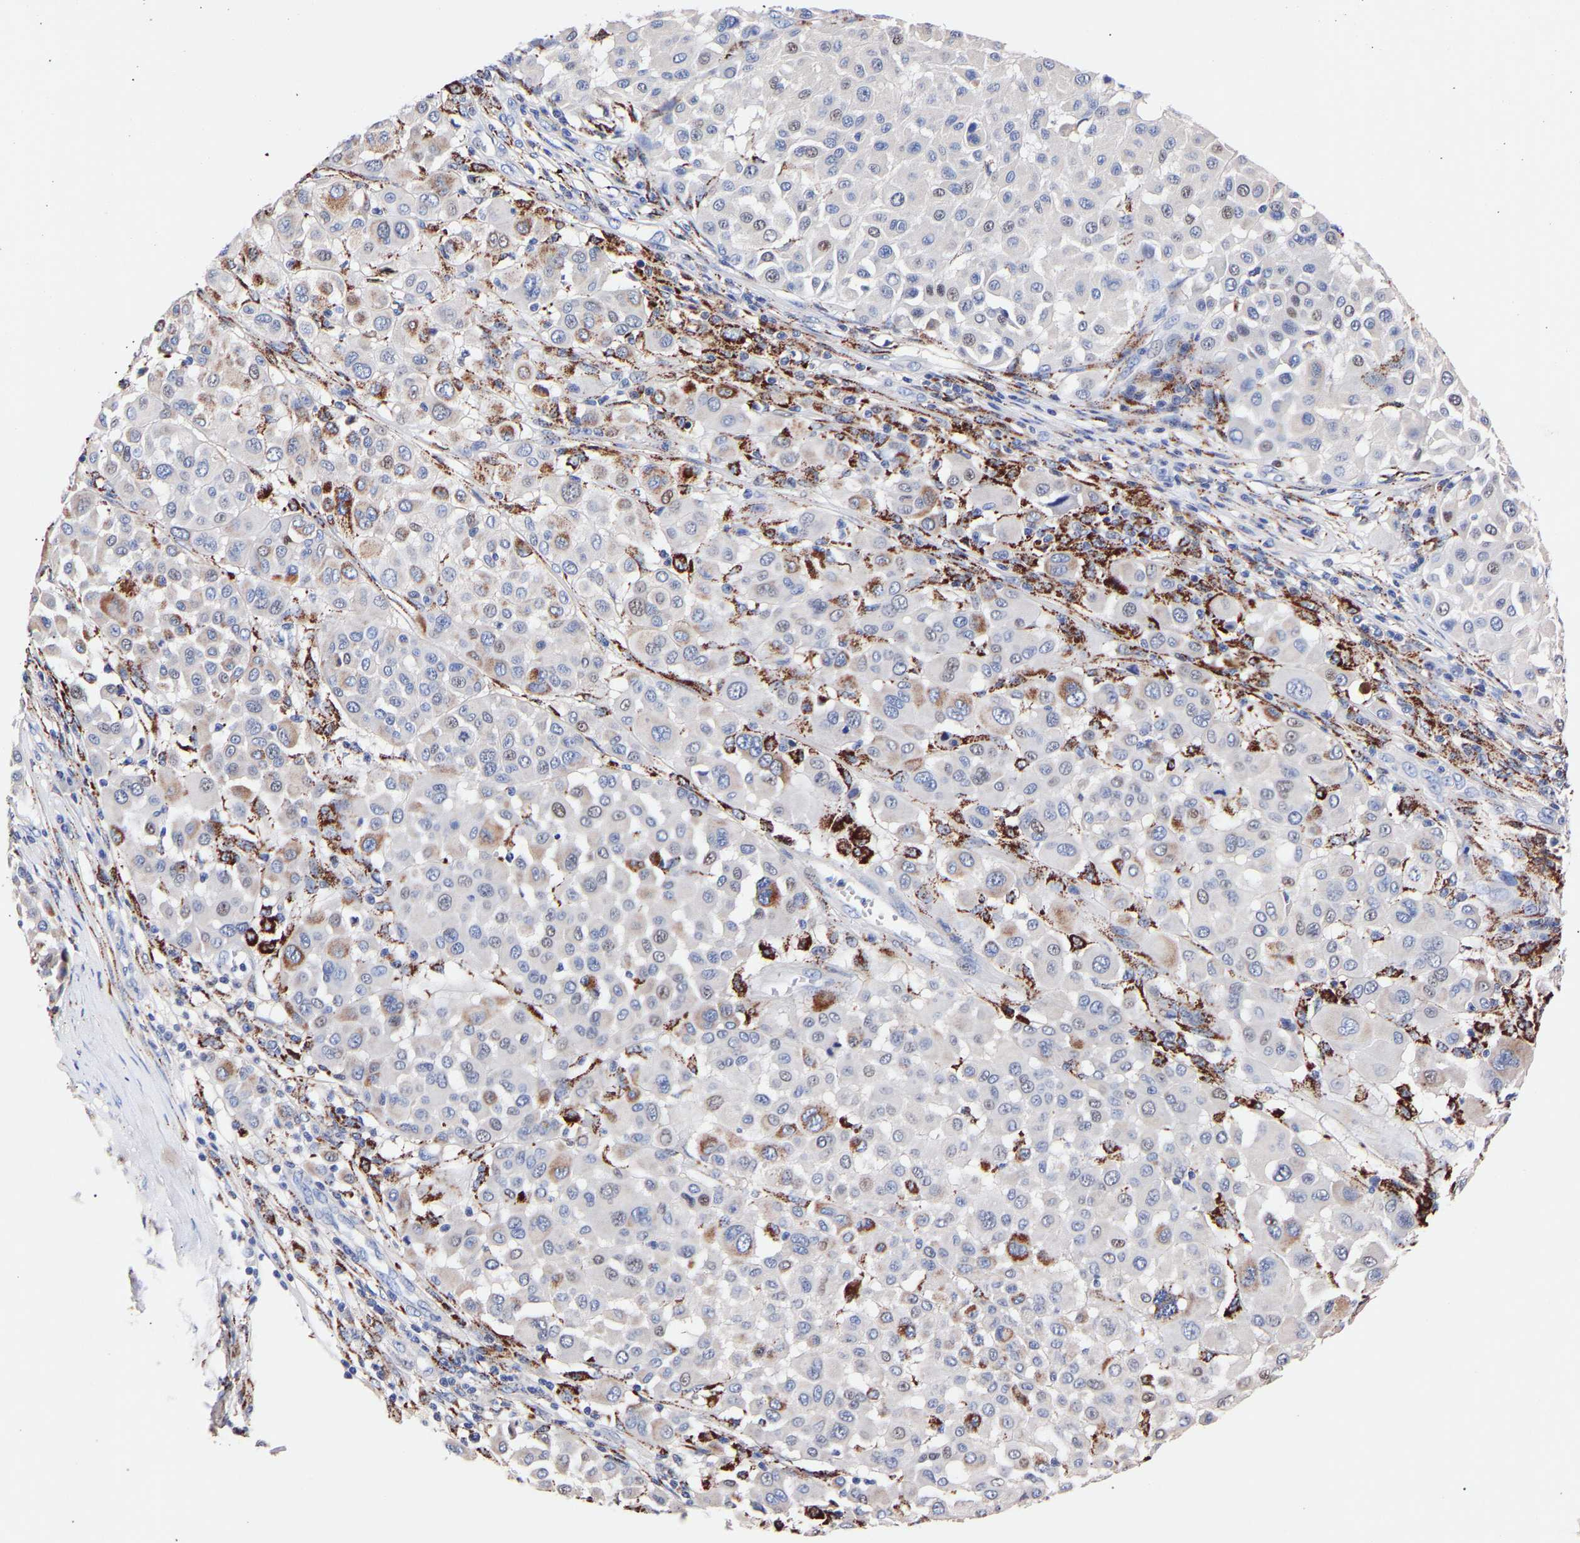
{"staining": {"intensity": "weak", "quantity": "<25%", "location": "cytoplasmic/membranous"}, "tissue": "melanoma", "cell_type": "Tumor cells", "image_type": "cancer", "snomed": [{"axis": "morphology", "description": "Malignant melanoma, Metastatic site"}, {"axis": "topography", "description": "Soft tissue"}], "caption": "Image shows no protein expression in tumor cells of malignant melanoma (metastatic site) tissue.", "gene": "SEM1", "patient": {"sex": "male", "age": 41}}